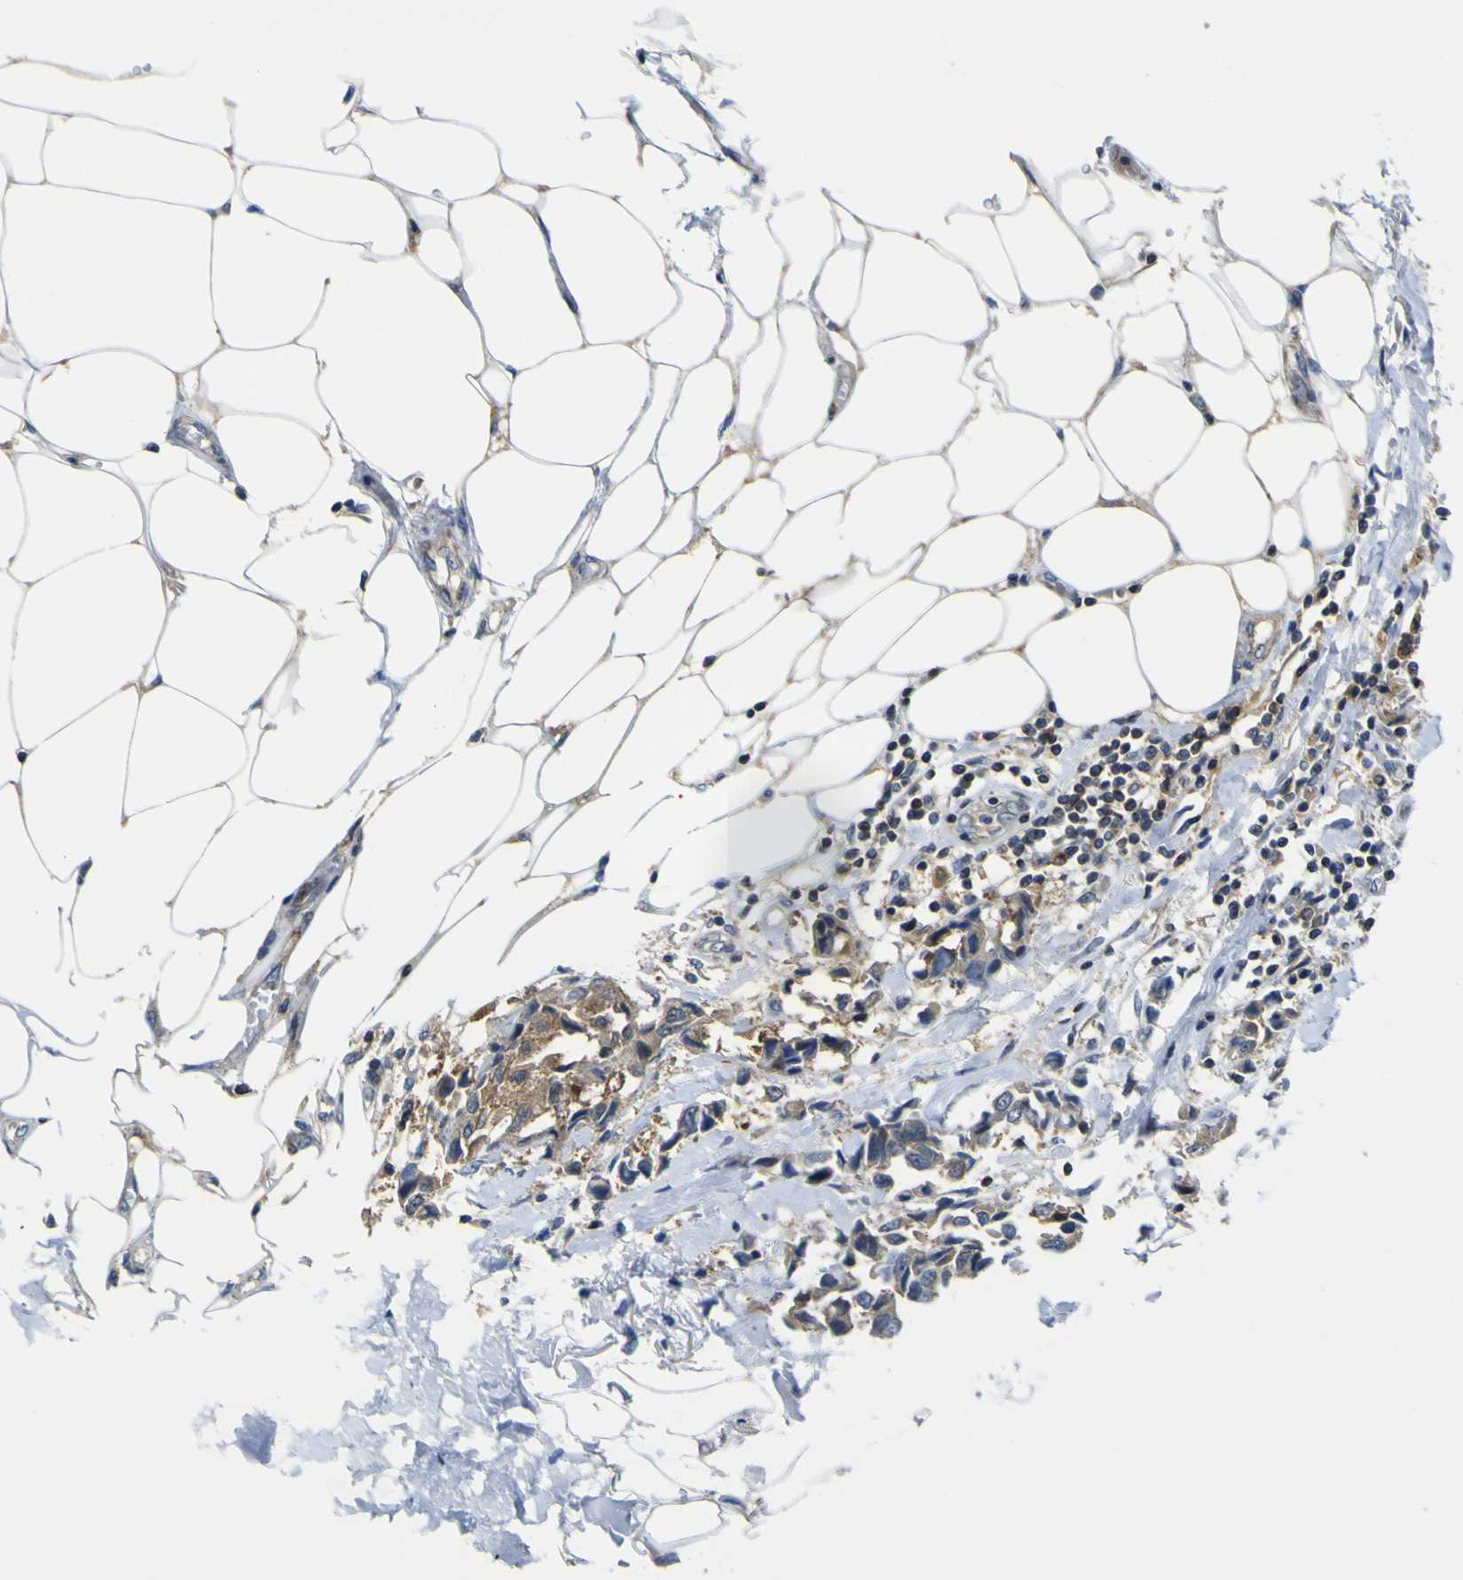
{"staining": {"intensity": "moderate", "quantity": ">75%", "location": "cytoplasmic/membranous"}, "tissue": "breast cancer", "cell_type": "Tumor cells", "image_type": "cancer", "snomed": [{"axis": "morphology", "description": "Duct carcinoma"}, {"axis": "topography", "description": "Breast"}], "caption": "This histopathology image demonstrates IHC staining of human breast cancer, with medium moderate cytoplasmic/membranous staining in approximately >75% of tumor cells.", "gene": "EML2", "patient": {"sex": "female", "age": 80}}